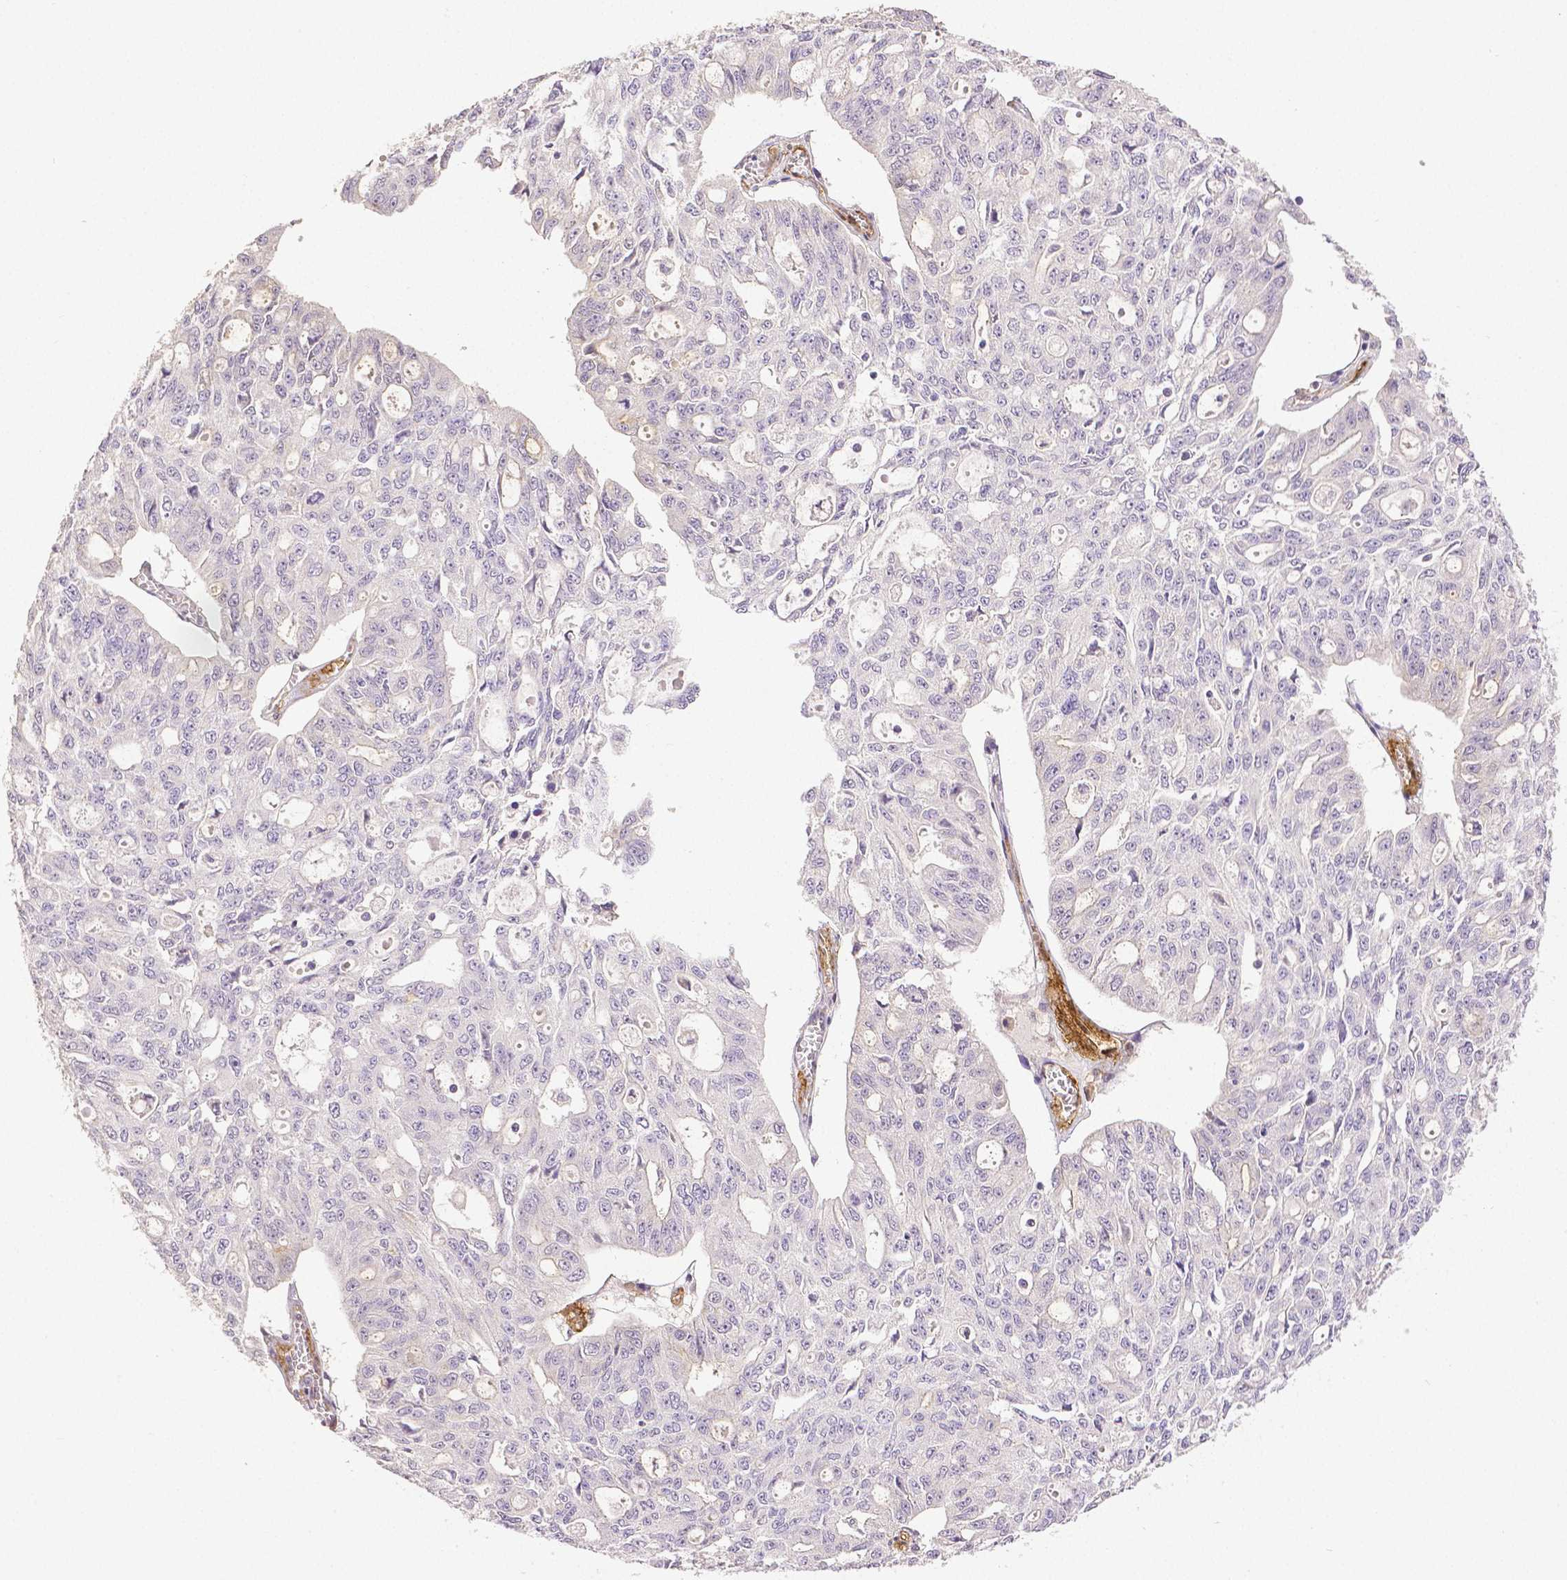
{"staining": {"intensity": "negative", "quantity": "none", "location": "none"}, "tissue": "ovarian cancer", "cell_type": "Tumor cells", "image_type": "cancer", "snomed": [{"axis": "morphology", "description": "Carcinoma, endometroid"}, {"axis": "topography", "description": "Ovary"}], "caption": "Immunohistochemical staining of human ovarian cancer (endometroid carcinoma) shows no significant positivity in tumor cells.", "gene": "THY1", "patient": {"sex": "female", "age": 65}}